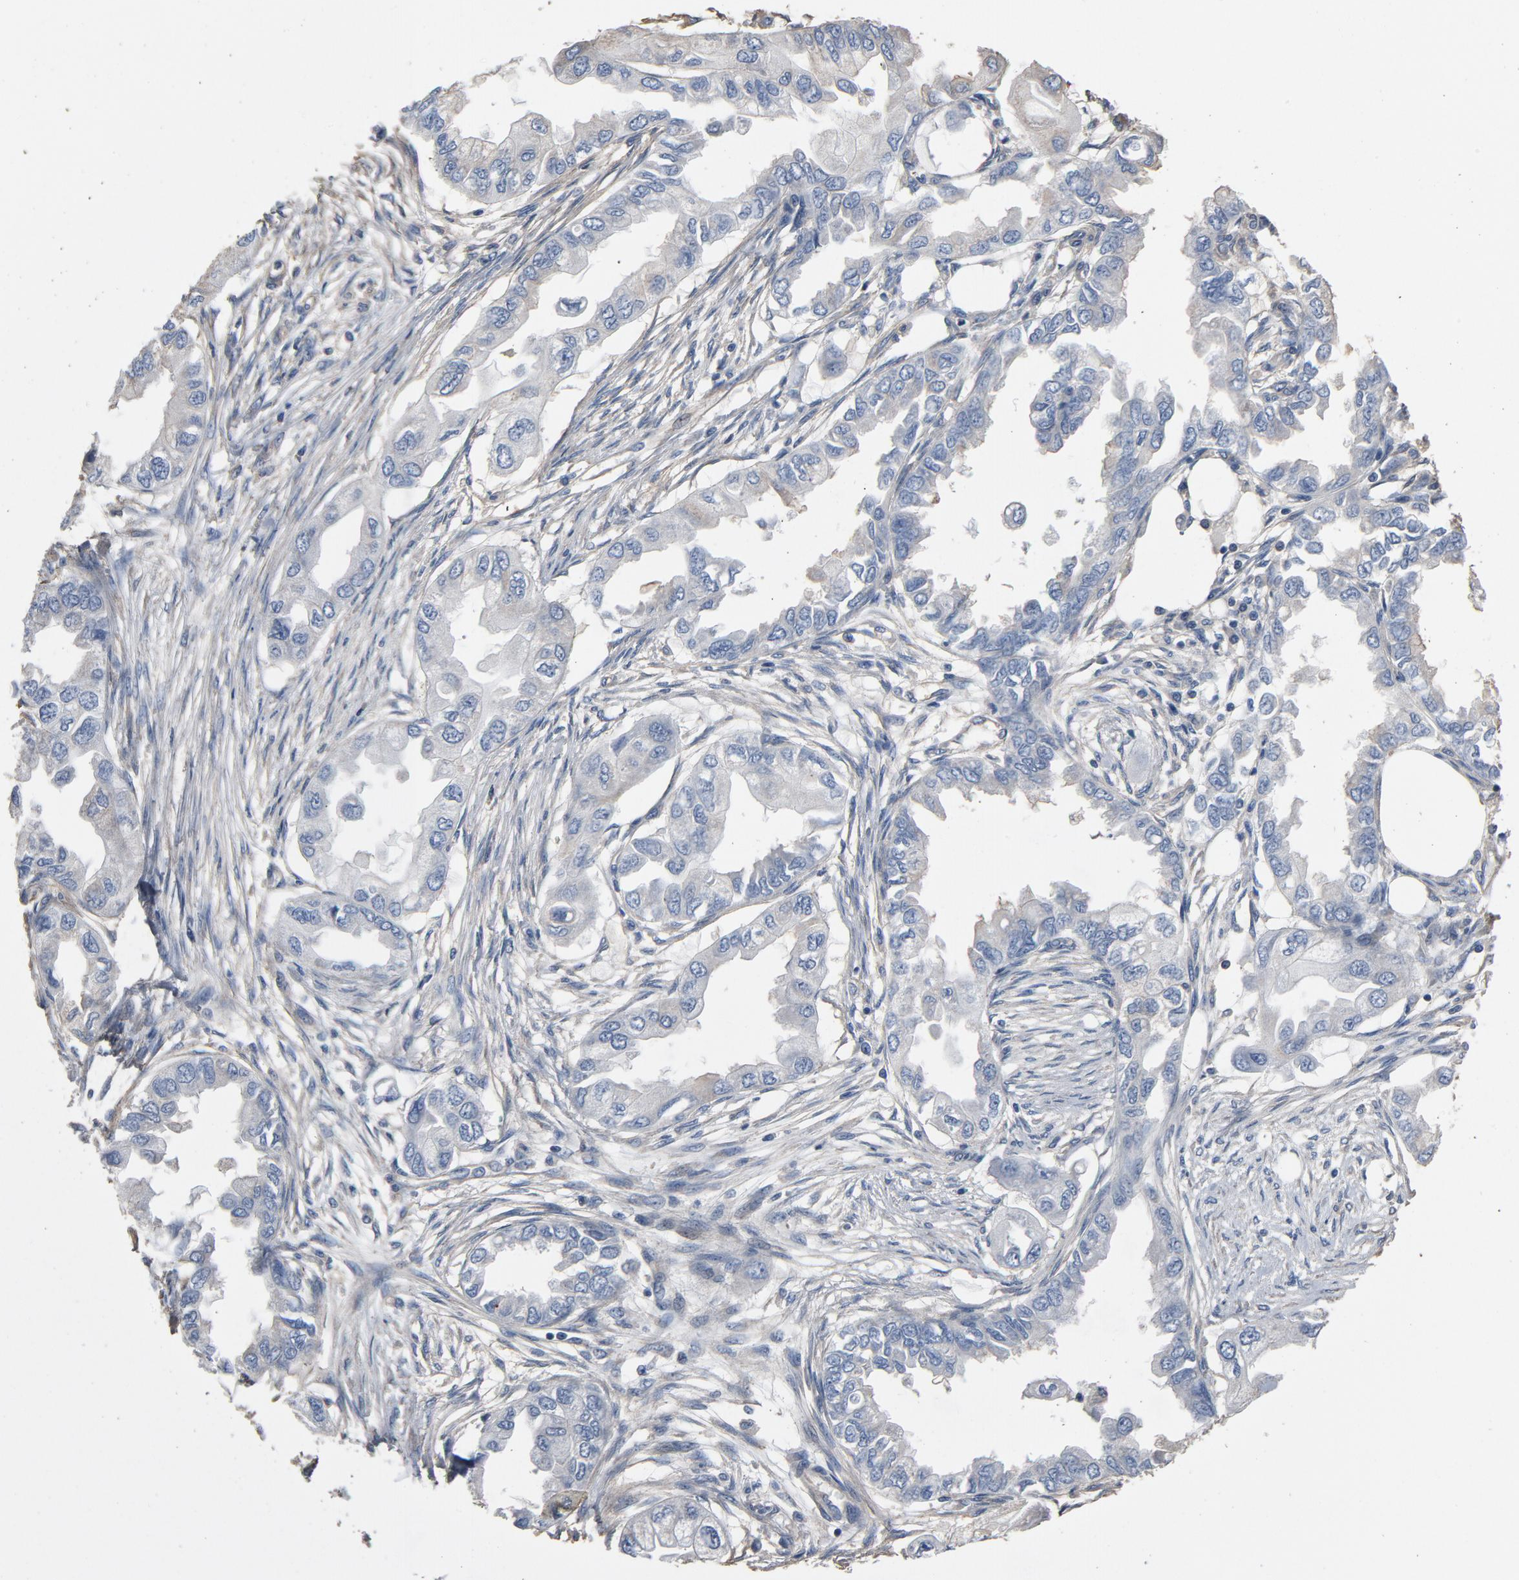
{"staining": {"intensity": "negative", "quantity": "none", "location": "none"}, "tissue": "endometrial cancer", "cell_type": "Tumor cells", "image_type": "cancer", "snomed": [{"axis": "morphology", "description": "Adenocarcinoma, NOS"}, {"axis": "topography", "description": "Endometrium"}], "caption": "High power microscopy photomicrograph of an immunohistochemistry (IHC) photomicrograph of endometrial cancer (adenocarcinoma), revealing no significant staining in tumor cells.", "gene": "SOX6", "patient": {"sex": "female", "age": 67}}